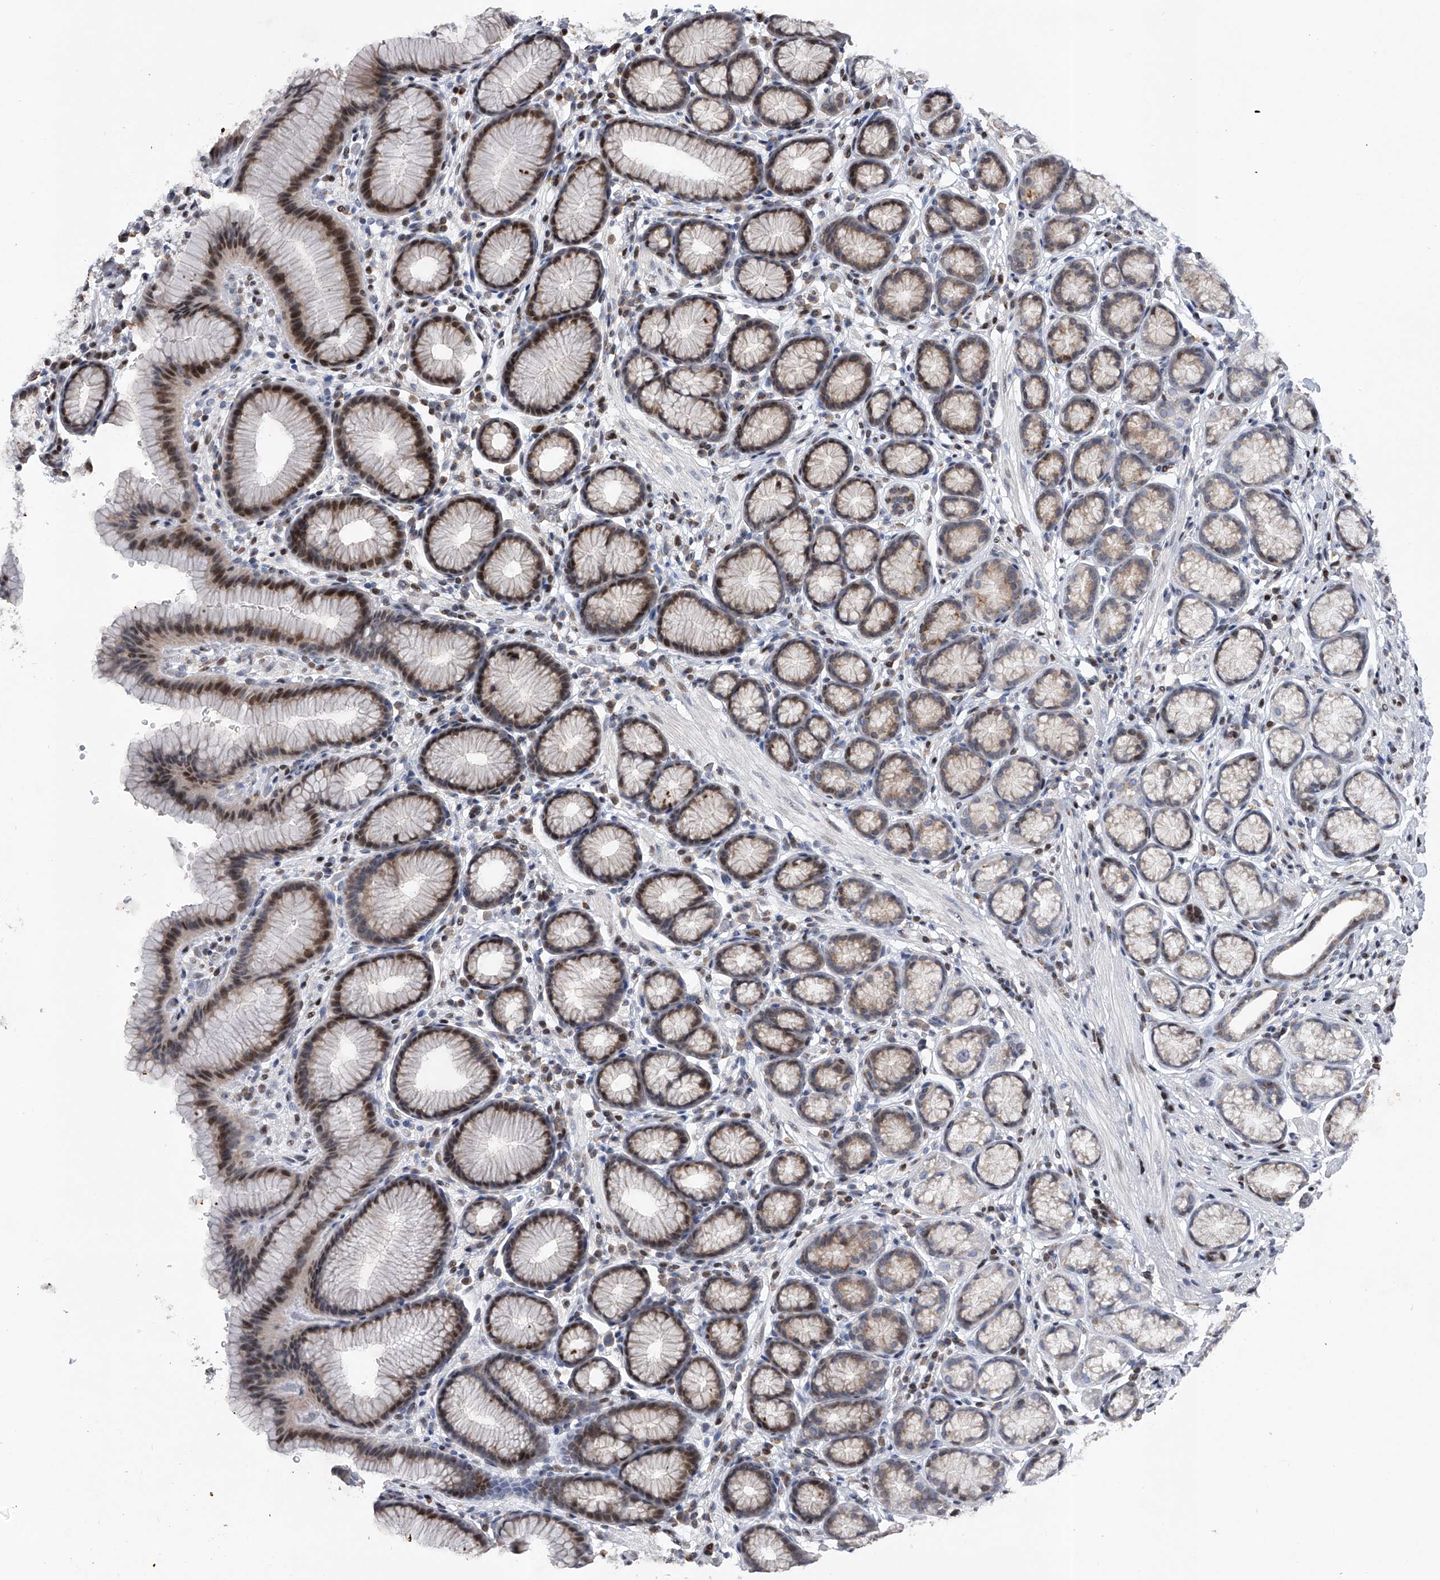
{"staining": {"intensity": "weak", "quantity": "25%-75%", "location": "nuclear"}, "tissue": "stomach", "cell_type": "Glandular cells", "image_type": "normal", "snomed": [{"axis": "morphology", "description": "Normal tissue, NOS"}, {"axis": "topography", "description": "Stomach"}], "caption": "Immunohistochemistry (IHC) image of benign stomach: stomach stained using IHC displays low levels of weak protein expression localized specifically in the nuclear of glandular cells, appearing as a nuclear brown color.", "gene": "RWDD2A", "patient": {"sex": "male", "age": 42}}